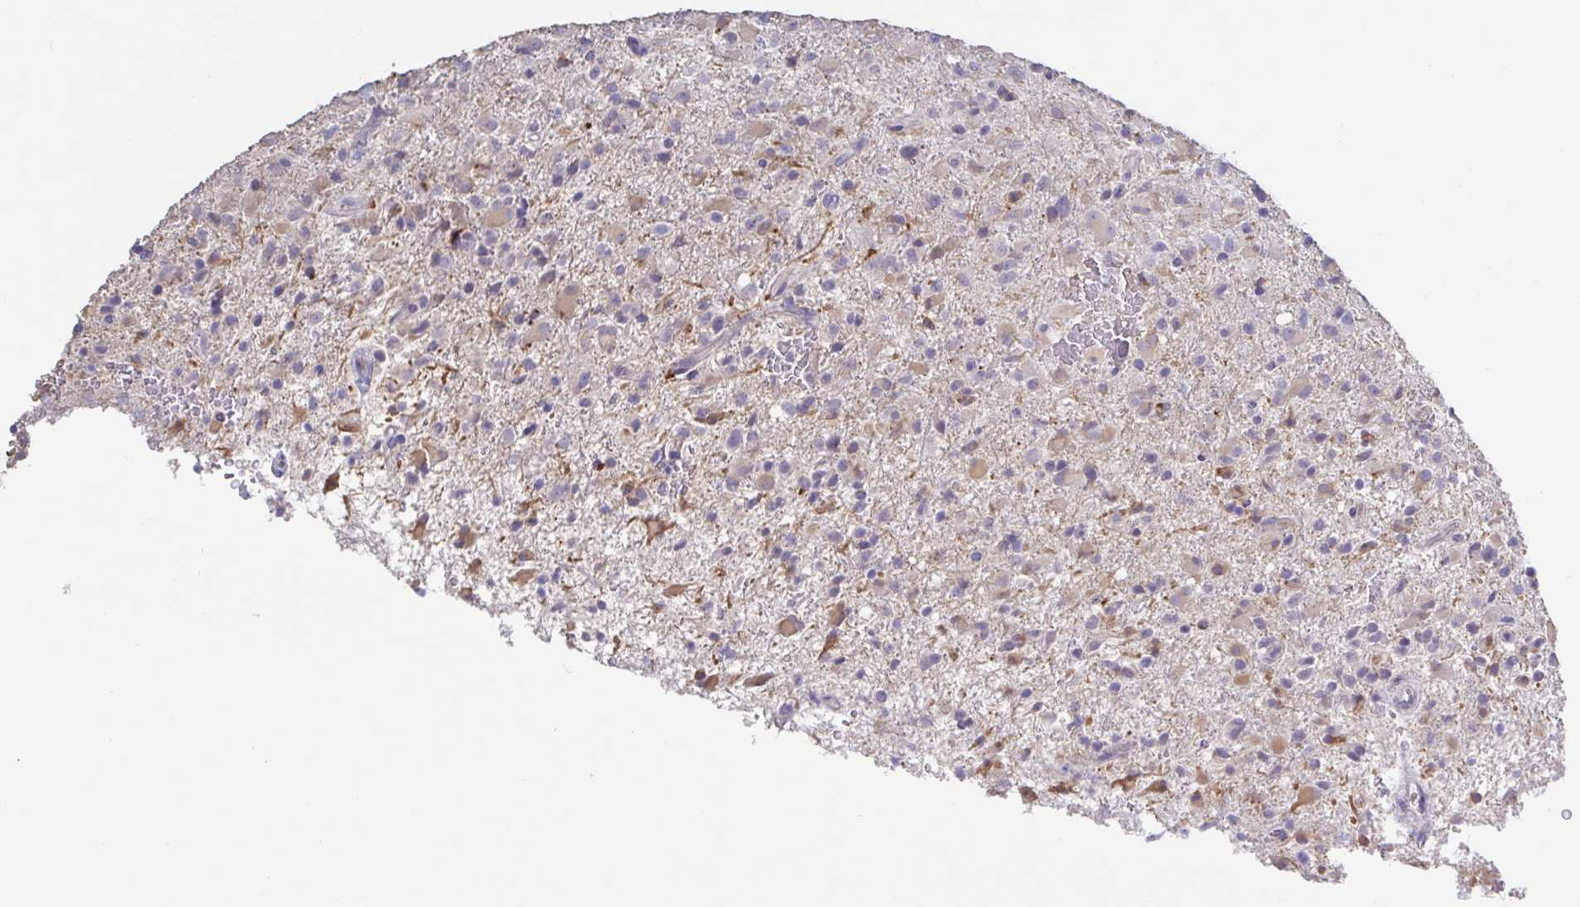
{"staining": {"intensity": "negative", "quantity": "none", "location": "none"}, "tissue": "glioma", "cell_type": "Tumor cells", "image_type": "cancer", "snomed": [{"axis": "morphology", "description": "Glioma, malignant, Low grade"}, {"axis": "topography", "description": "Brain"}], "caption": "IHC of glioma displays no staining in tumor cells.", "gene": "CHMP5", "patient": {"sex": "male", "age": 65}}